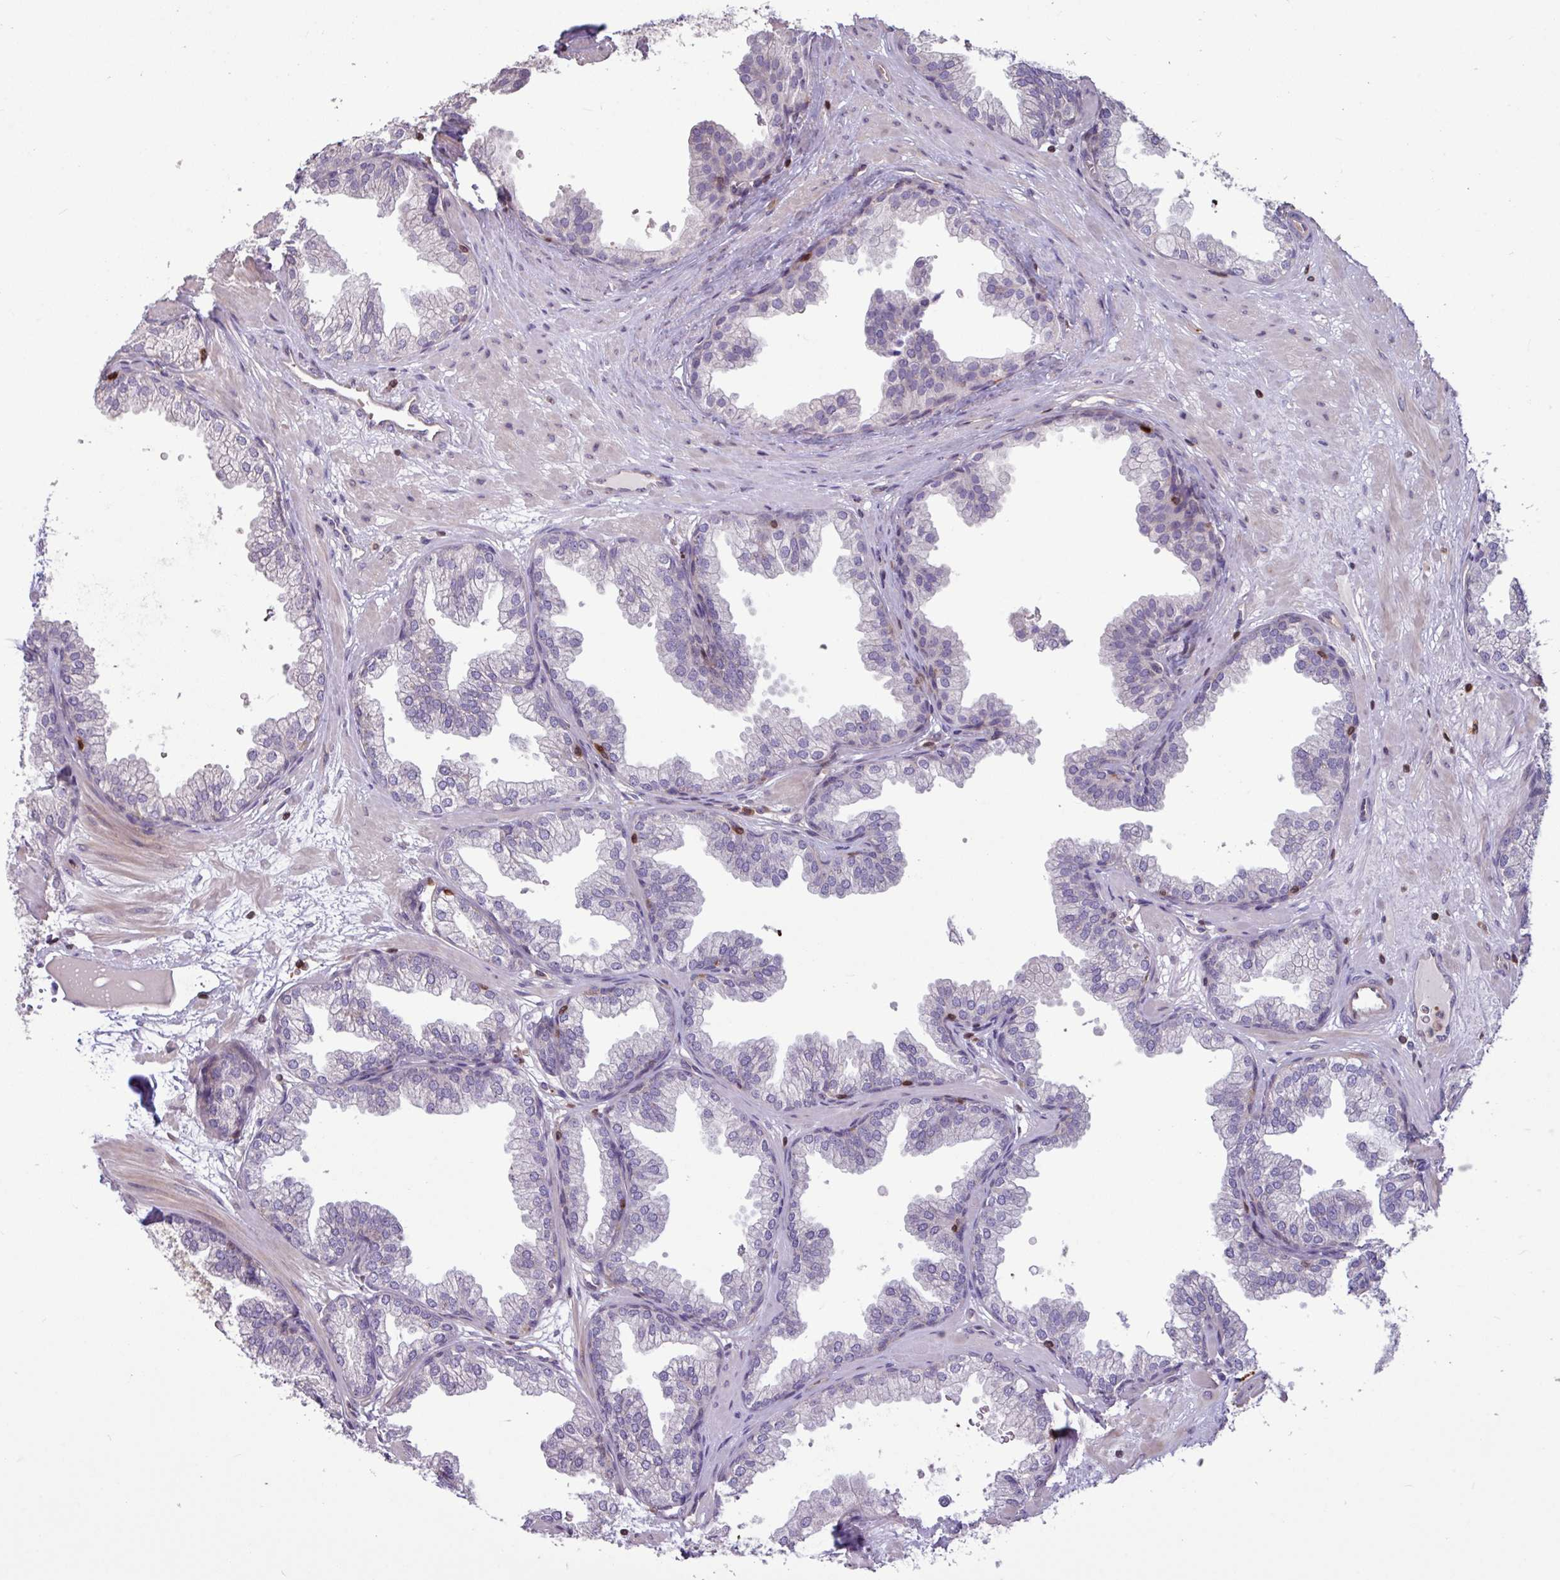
{"staining": {"intensity": "negative", "quantity": "none", "location": "none"}, "tissue": "prostate", "cell_type": "Glandular cells", "image_type": "normal", "snomed": [{"axis": "morphology", "description": "Normal tissue, NOS"}, {"axis": "topography", "description": "Prostate"}], "caption": "This is an immunohistochemistry histopathology image of normal human prostate. There is no positivity in glandular cells.", "gene": "SEC61G", "patient": {"sex": "male", "age": 37}}